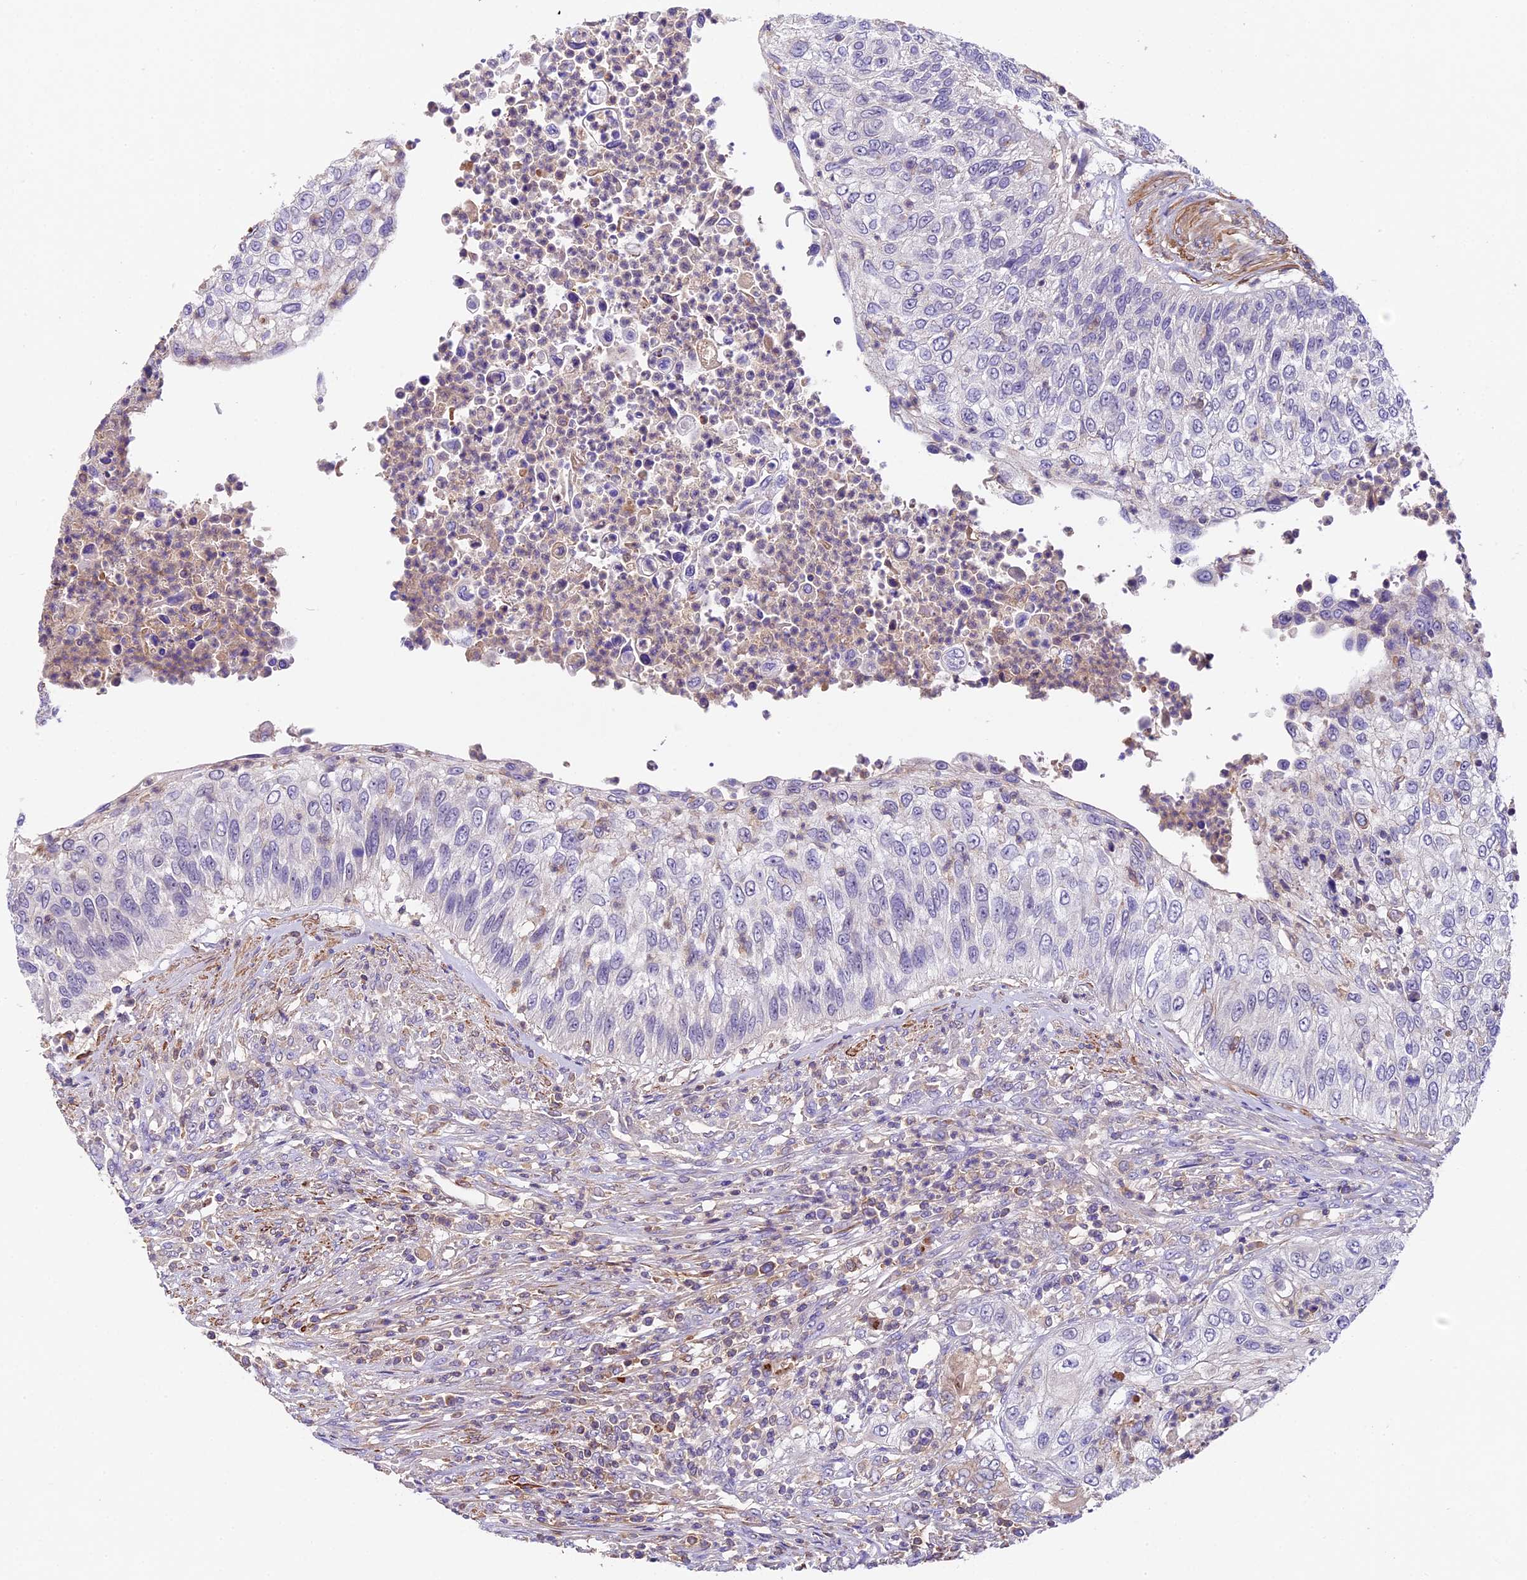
{"staining": {"intensity": "negative", "quantity": "none", "location": "none"}, "tissue": "urothelial cancer", "cell_type": "Tumor cells", "image_type": "cancer", "snomed": [{"axis": "morphology", "description": "Urothelial carcinoma, High grade"}, {"axis": "topography", "description": "Urinary bladder"}], "caption": "Micrograph shows no protein staining in tumor cells of urothelial cancer tissue.", "gene": "TBC1D1", "patient": {"sex": "female", "age": 60}}